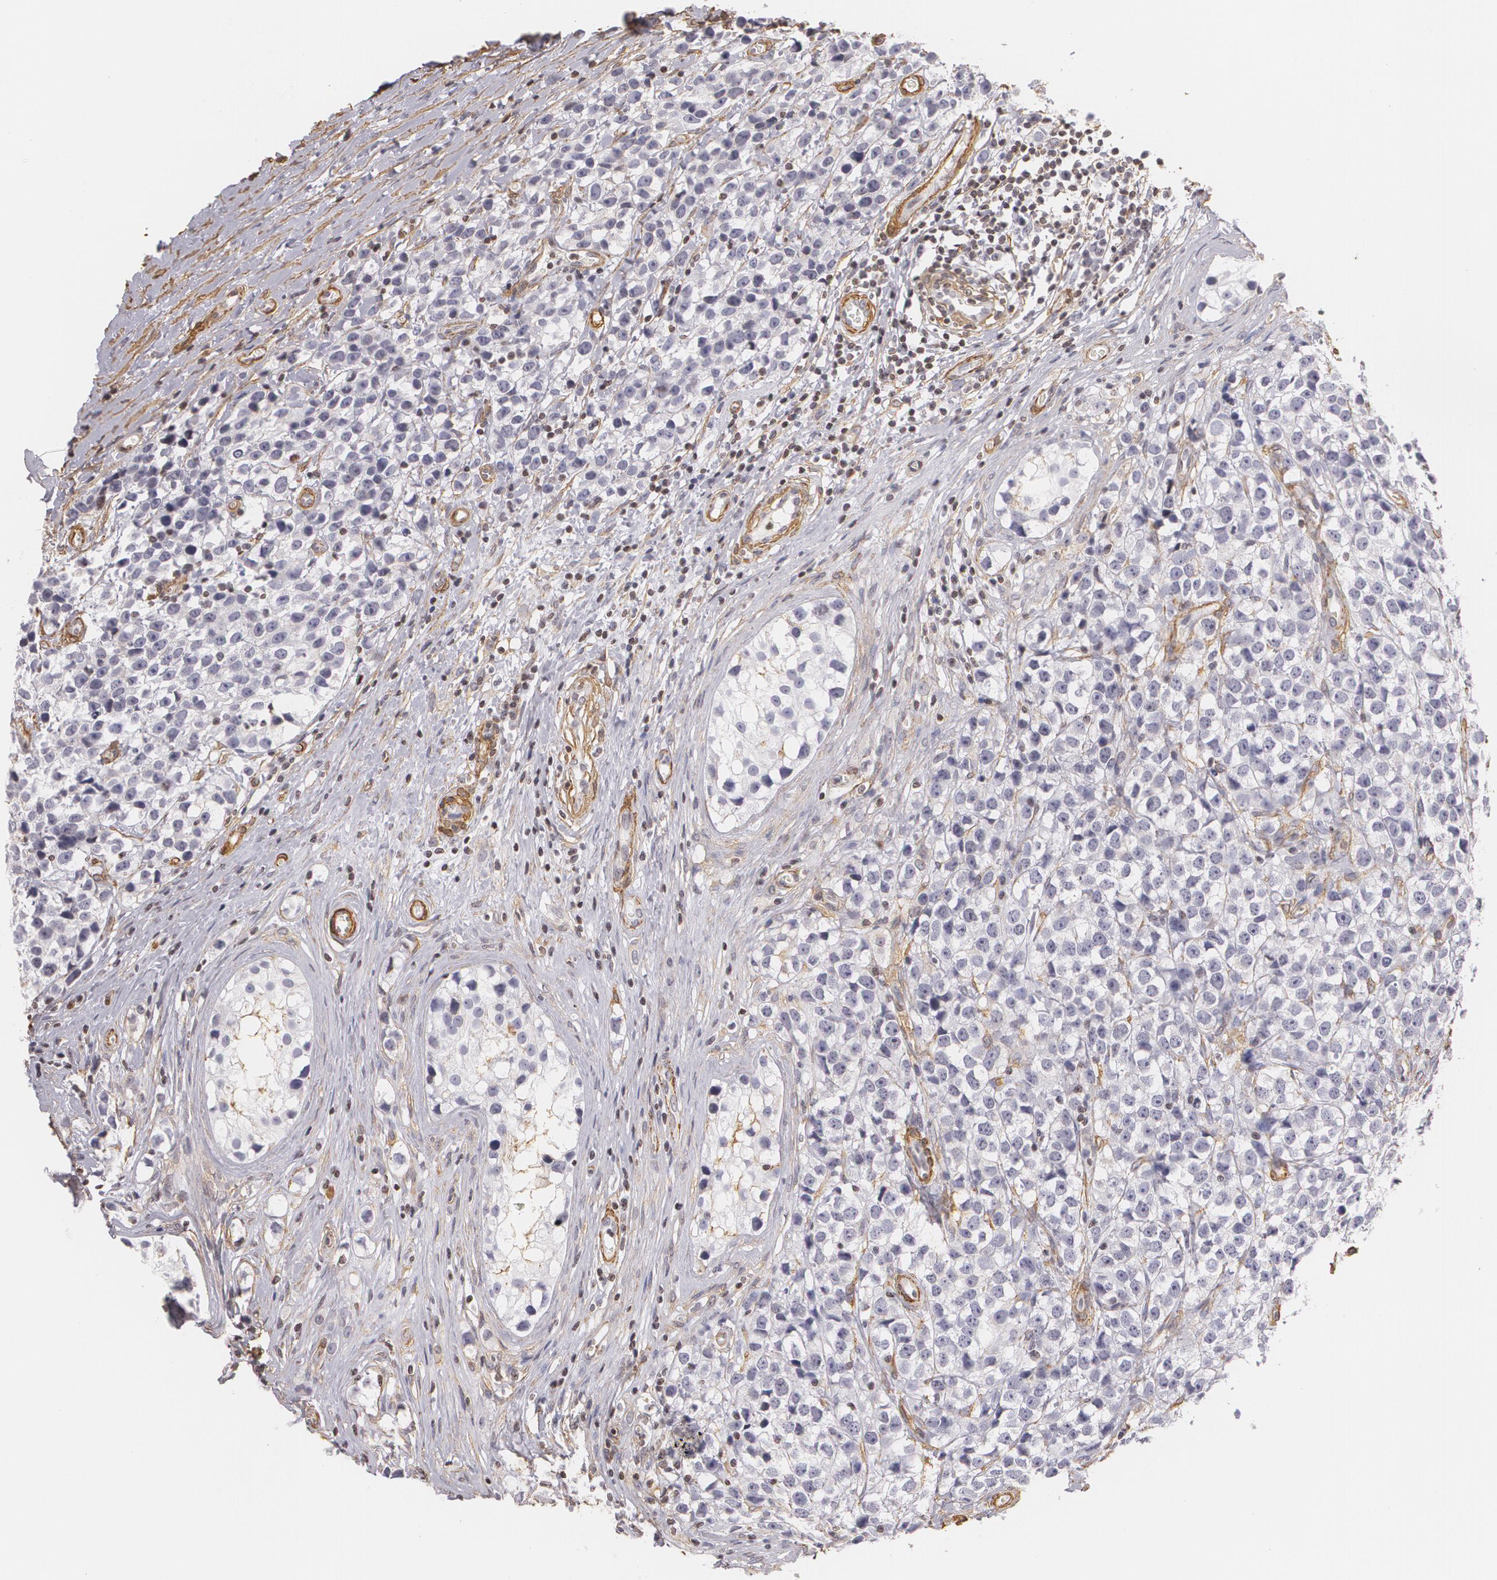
{"staining": {"intensity": "negative", "quantity": "none", "location": "none"}, "tissue": "testis cancer", "cell_type": "Tumor cells", "image_type": "cancer", "snomed": [{"axis": "morphology", "description": "Seminoma, NOS"}, {"axis": "topography", "description": "Testis"}], "caption": "Seminoma (testis) was stained to show a protein in brown. There is no significant staining in tumor cells. (Immunohistochemistry (ihc), brightfield microscopy, high magnification).", "gene": "VAMP1", "patient": {"sex": "male", "age": 25}}